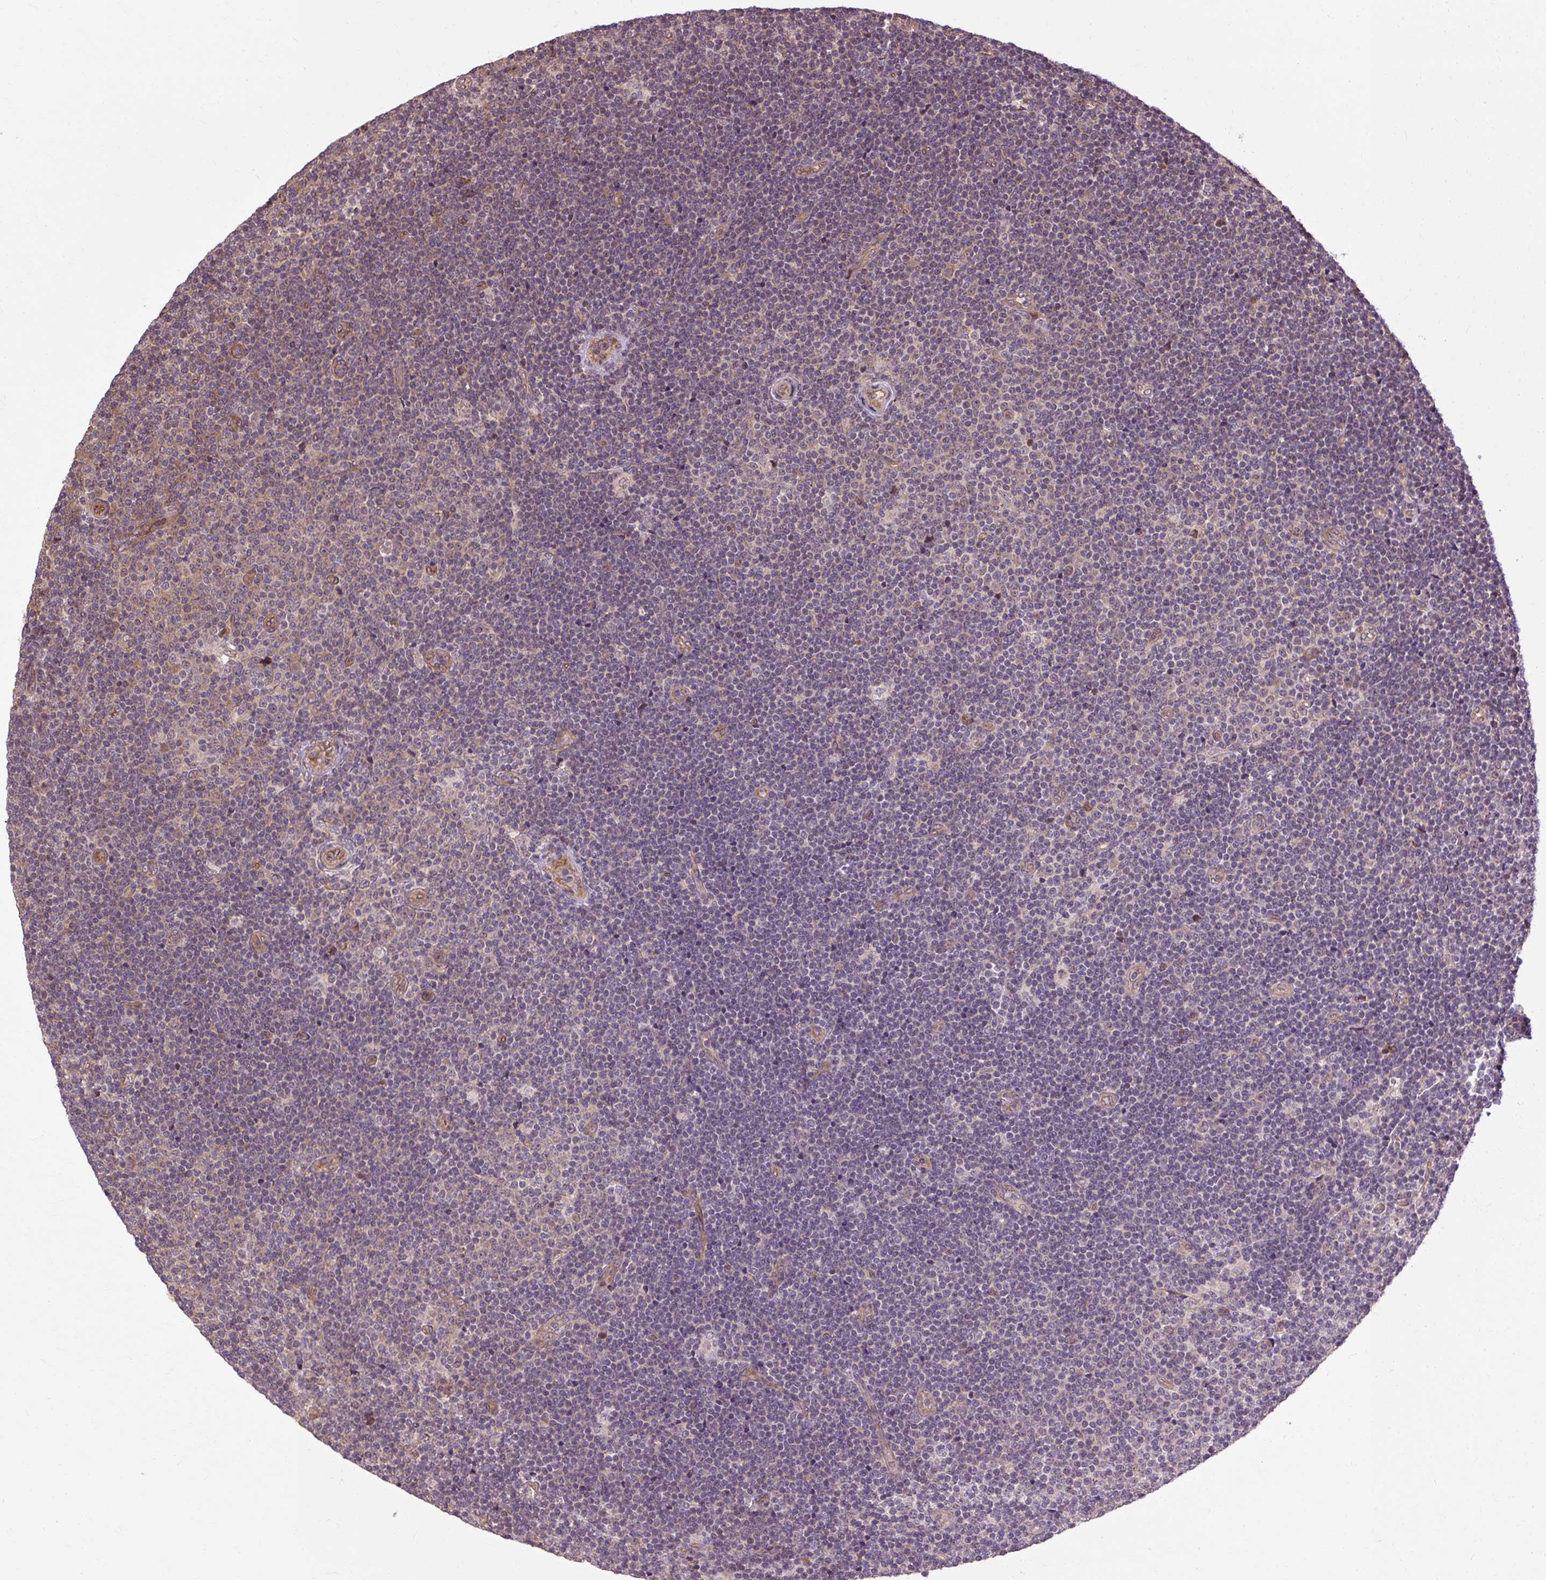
{"staining": {"intensity": "moderate", "quantity": "<25%", "location": "cytoplasmic/membranous"}, "tissue": "lymphoma", "cell_type": "Tumor cells", "image_type": "cancer", "snomed": [{"axis": "morphology", "description": "Malignant lymphoma, non-Hodgkin's type, Low grade"}, {"axis": "topography", "description": "Lymph node"}], "caption": "A brown stain highlights moderate cytoplasmic/membranous positivity of a protein in human low-grade malignant lymphoma, non-Hodgkin's type tumor cells.", "gene": "FLRT1", "patient": {"sex": "male", "age": 48}}